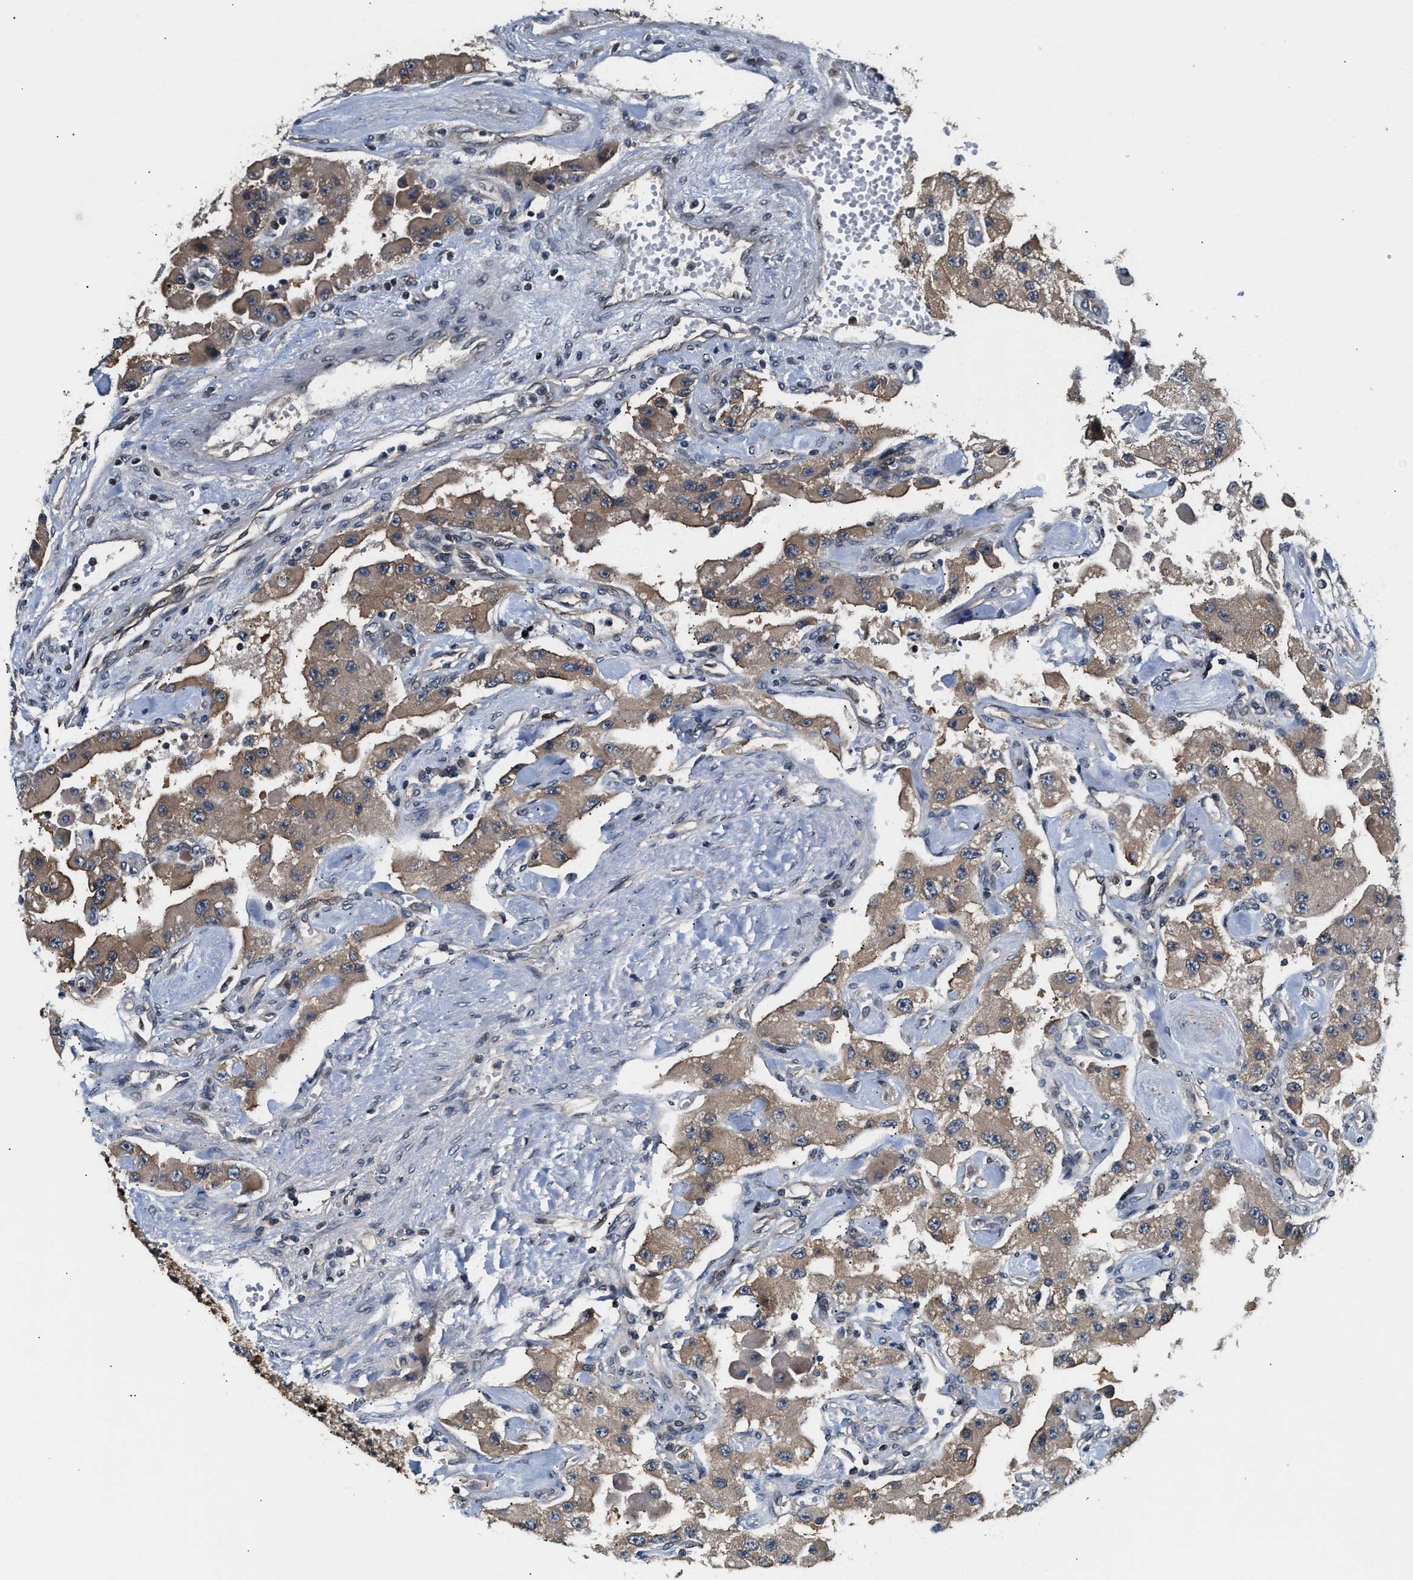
{"staining": {"intensity": "moderate", "quantity": ">75%", "location": "cytoplasmic/membranous"}, "tissue": "carcinoid", "cell_type": "Tumor cells", "image_type": "cancer", "snomed": [{"axis": "morphology", "description": "Carcinoid, malignant, NOS"}, {"axis": "topography", "description": "Pancreas"}], "caption": "The immunohistochemical stain labels moderate cytoplasmic/membranous staining in tumor cells of carcinoid tissue.", "gene": "RAB29", "patient": {"sex": "male", "age": 41}}